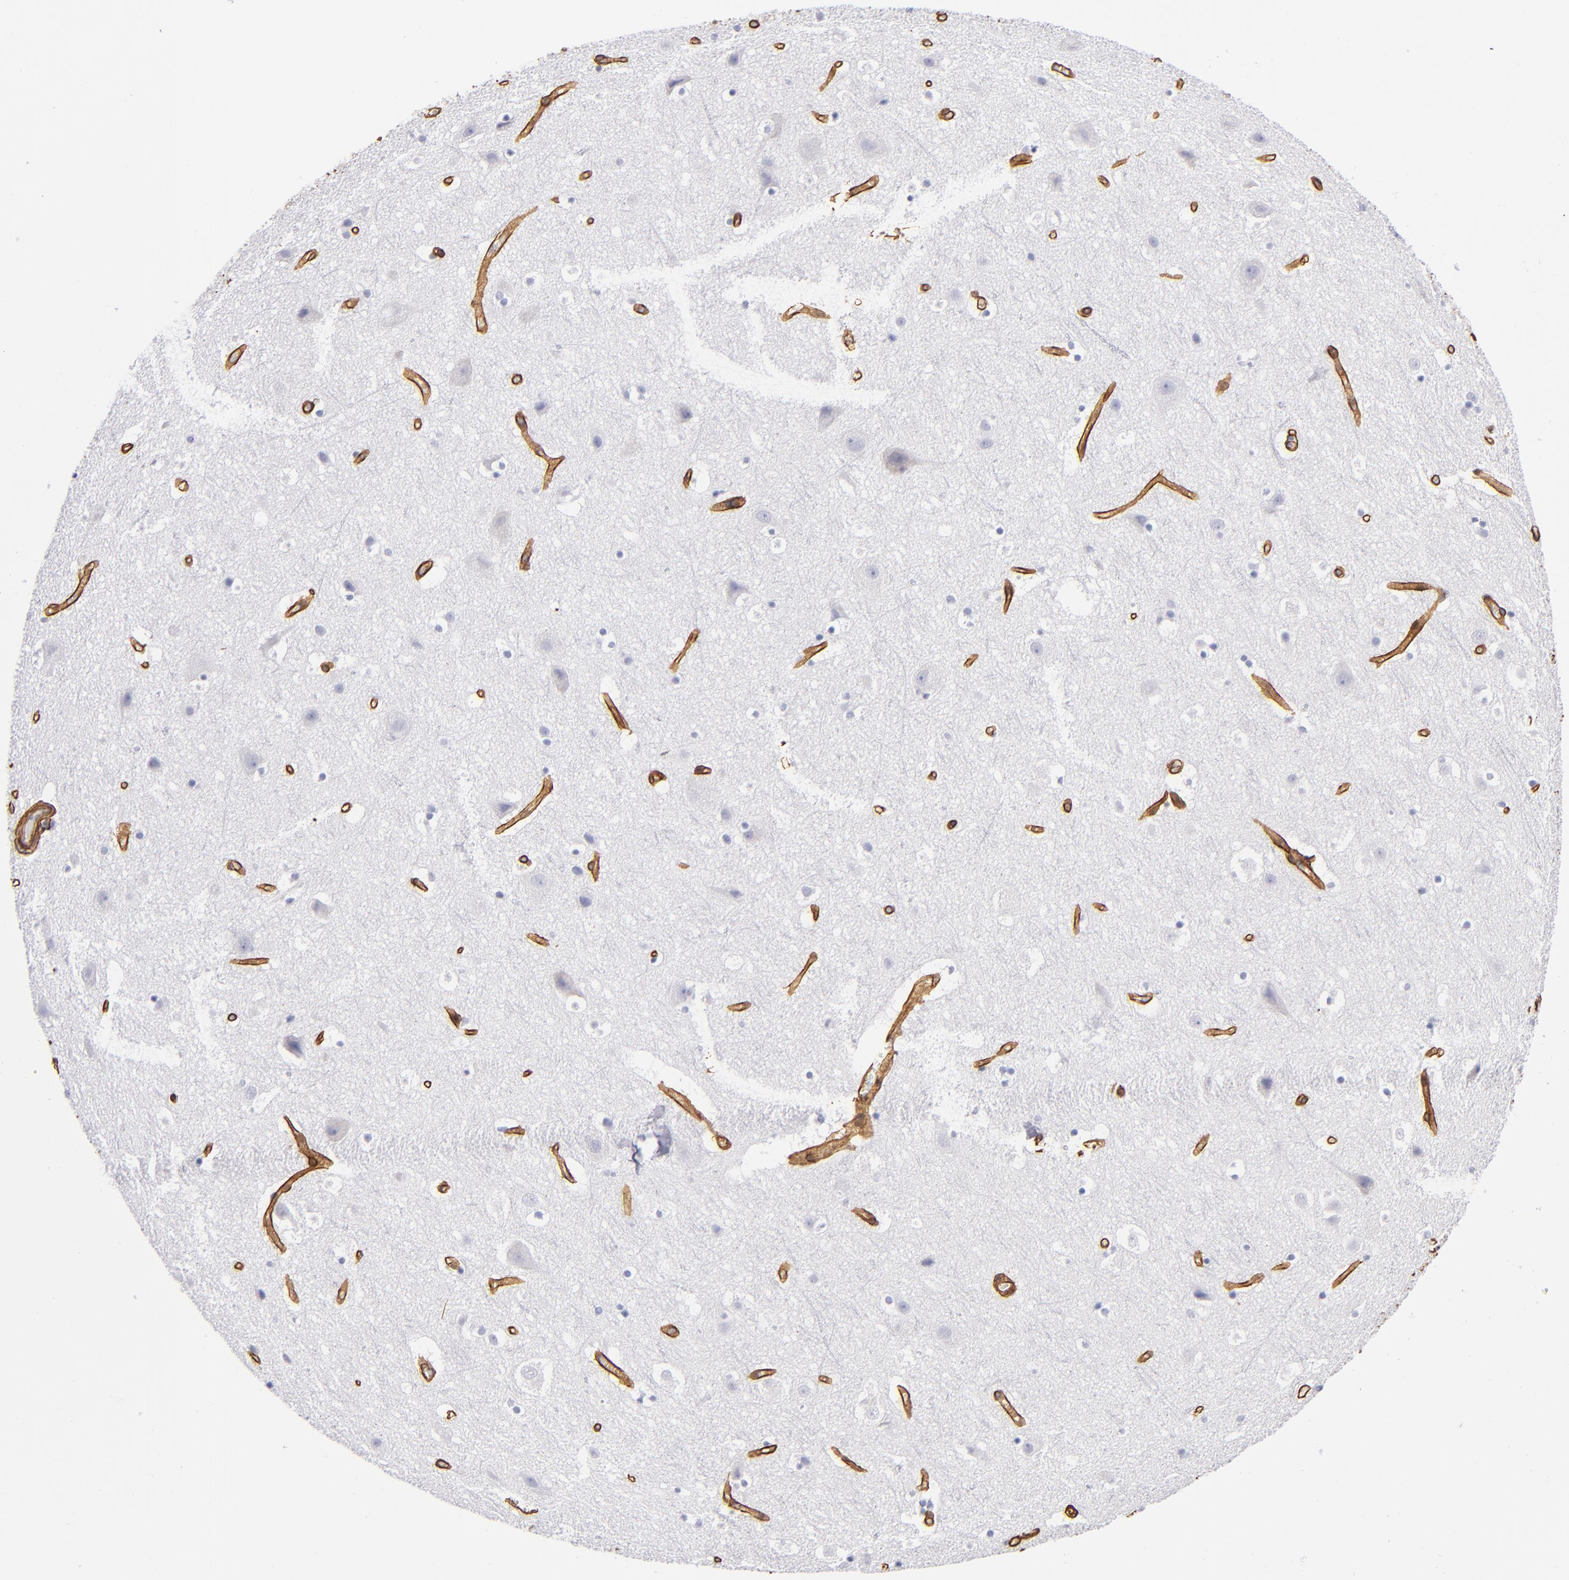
{"staining": {"intensity": "moderate", "quantity": ">75%", "location": "cytoplasmic/membranous"}, "tissue": "cerebral cortex", "cell_type": "Endothelial cells", "image_type": "normal", "snomed": [{"axis": "morphology", "description": "Normal tissue, NOS"}, {"axis": "topography", "description": "Cerebral cortex"}], "caption": "DAB (3,3'-diaminobenzidine) immunohistochemical staining of normal cerebral cortex demonstrates moderate cytoplasmic/membranous protein positivity in approximately >75% of endothelial cells.", "gene": "LAMC1", "patient": {"sex": "male", "age": 45}}